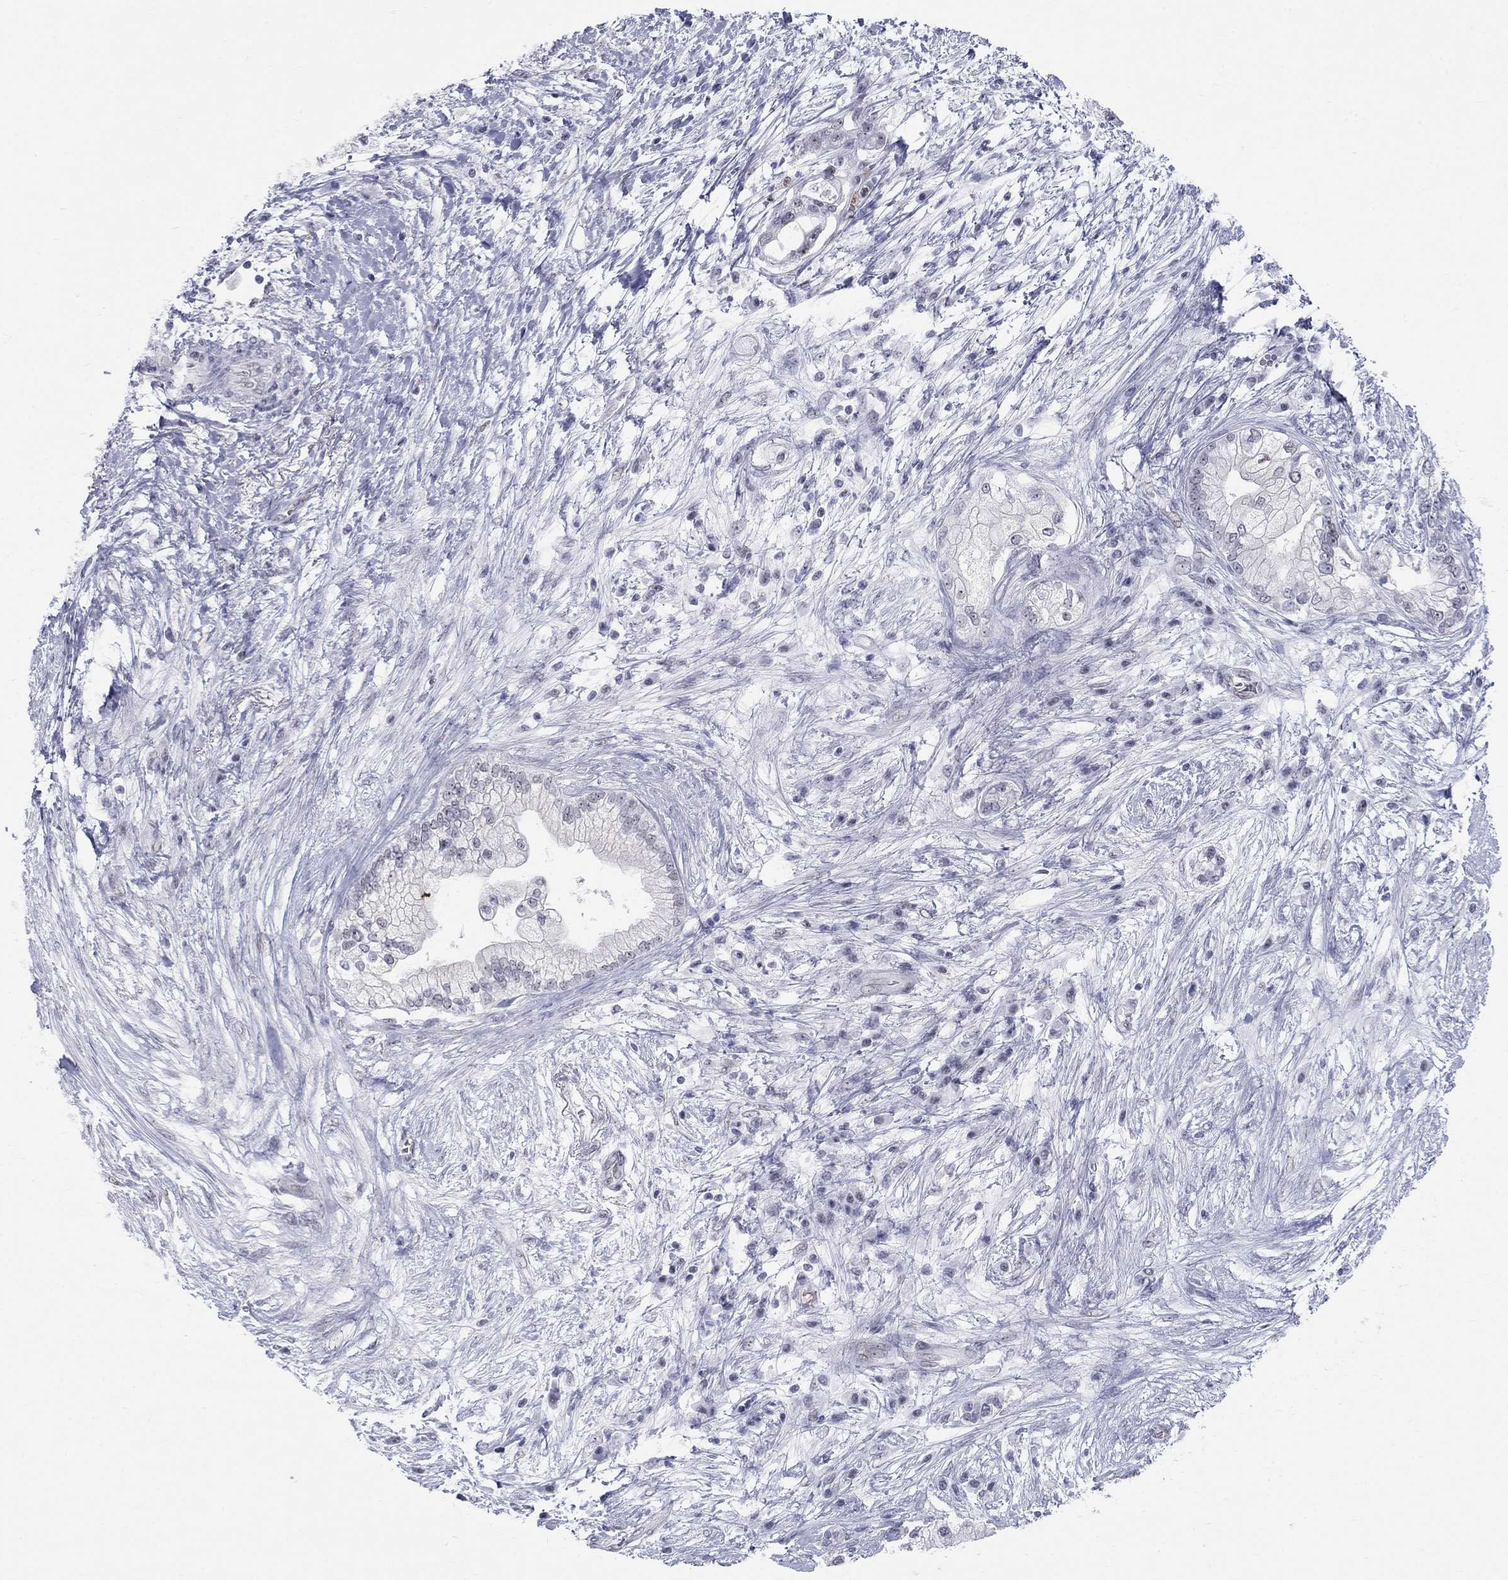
{"staining": {"intensity": "weak", "quantity": "<25%", "location": "nuclear"}, "tissue": "pancreatic cancer", "cell_type": "Tumor cells", "image_type": "cancer", "snomed": [{"axis": "morphology", "description": "Adenocarcinoma, NOS"}, {"axis": "topography", "description": "Pancreas"}], "caption": "Tumor cells show no significant protein expression in adenocarcinoma (pancreatic). Brightfield microscopy of IHC stained with DAB (3,3'-diaminobenzidine) (brown) and hematoxylin (blue), captured at high magnification.", "gene": "DMTN", "patient": {"sex": "female", "age": 69}}